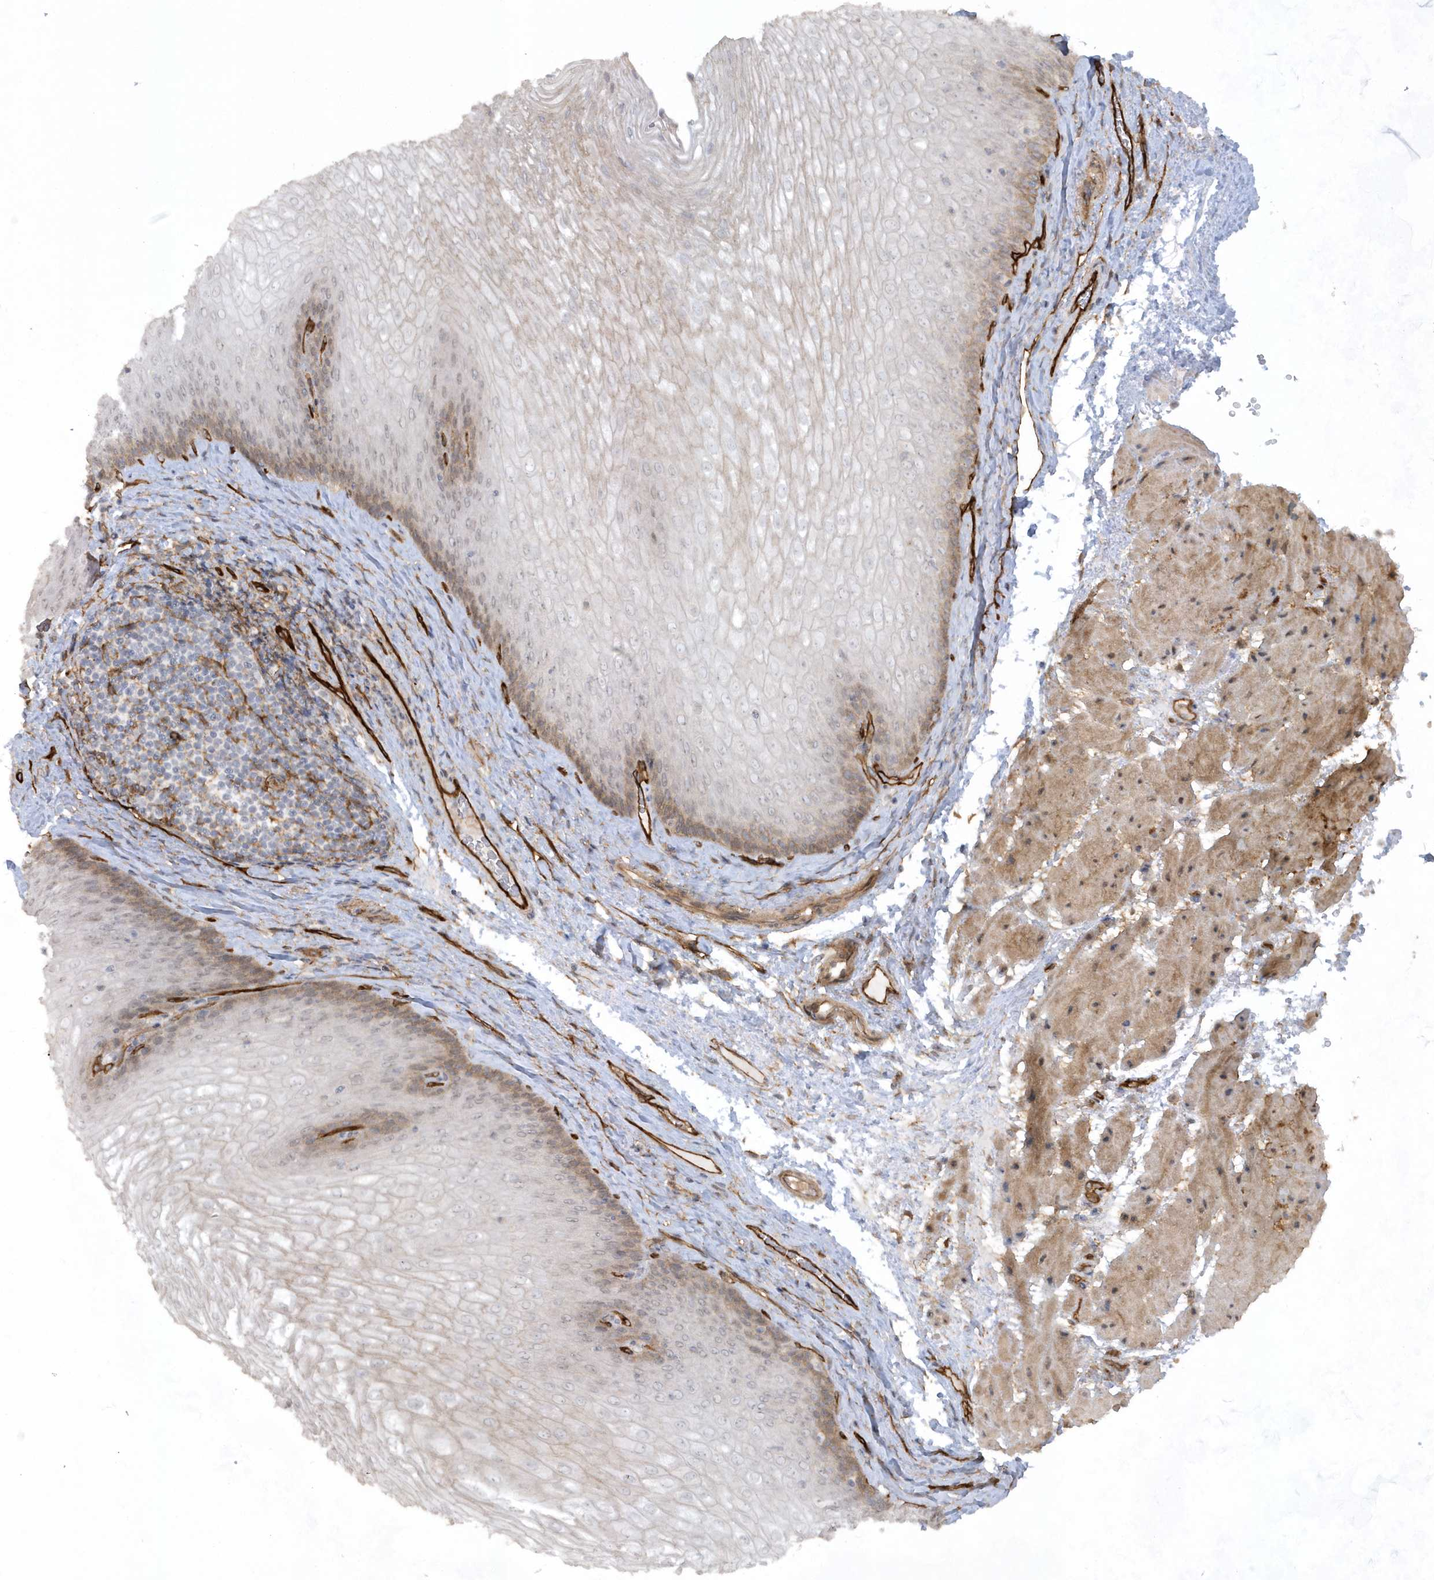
{"staining": {"intensity": "moderate", "quantity": "<25%", "location": "cytoplasmic/membranous,nuclear"}, "tissue": "esophagus", "cell_type": "Squamous epithelial cells", "image_type": "normal", "snomed": [{"axis": "morphology", "description": "Normal tissue, NOS"}, {"axis": "topography", "description": "Esophagus"}], "caption": "The micrograph displays immunohistochemical staining of normal esophagus. There is moderate cytoplasmic/membranous,nuclear staining is identified in approximately <25% of squamous epithelial cells.", "gene": "RAI14", "patient": {"sex": "female", "age": 66}}